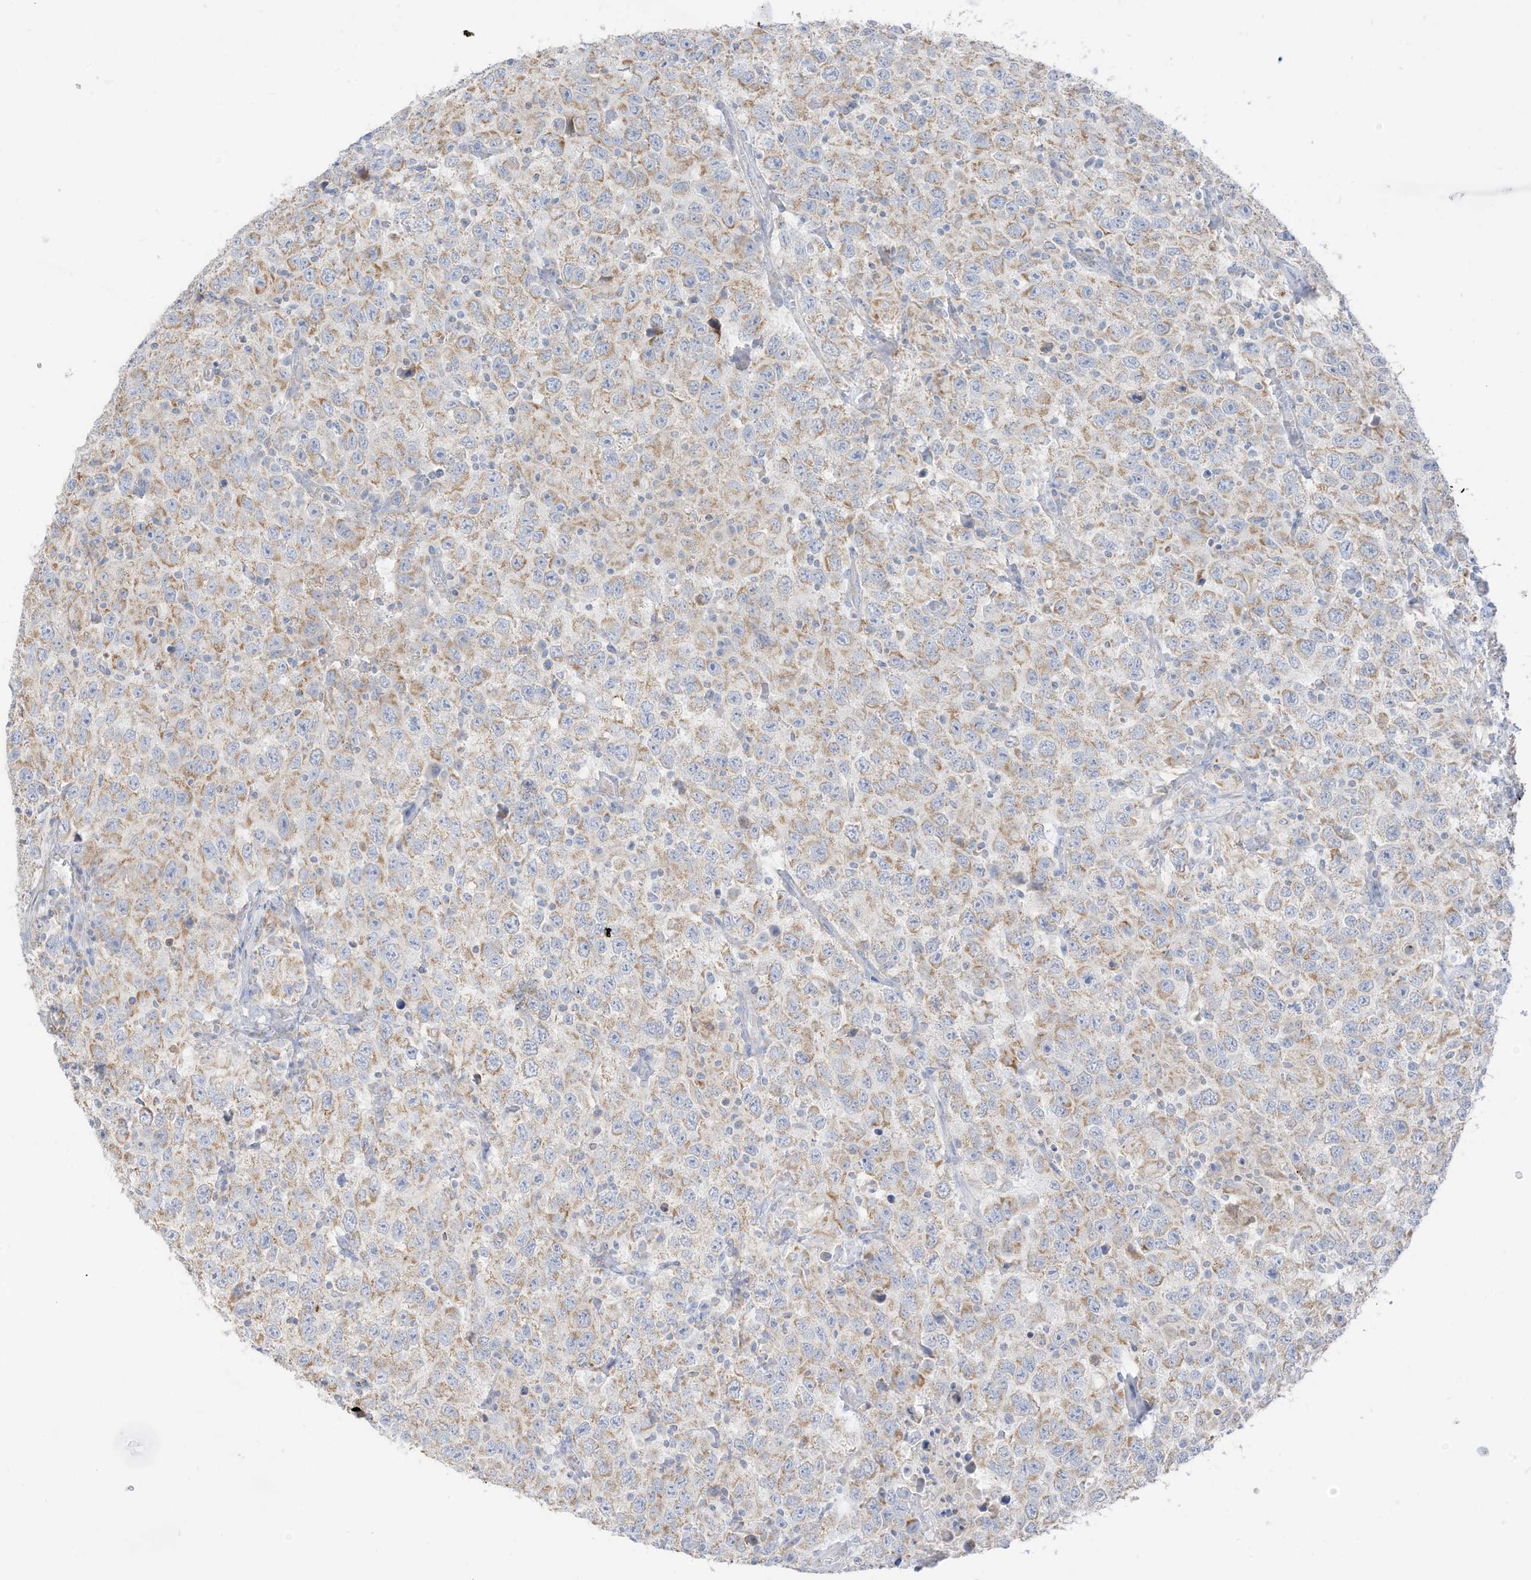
{"staining": {"intensity": "weak", "quantity": ">75%", "location": "cytoplasmic/membranous"}, "tissue": "testis cancer", "cell_type": "Tumor cells", "image_type": "cancer", "snomed": [{"axis": "morphology", "description": "Seminoma, NOS"}, {"axis": "topography", "description": "Testis"}], "caption": "Testis cancer was stained to show a protein in brown. There is low levels of weak cytoplasmic/membranous positivity in approximately >75% of tumor cells.", "gene": "ETHE1", "patient": {"sex": "male", "age": 41}}